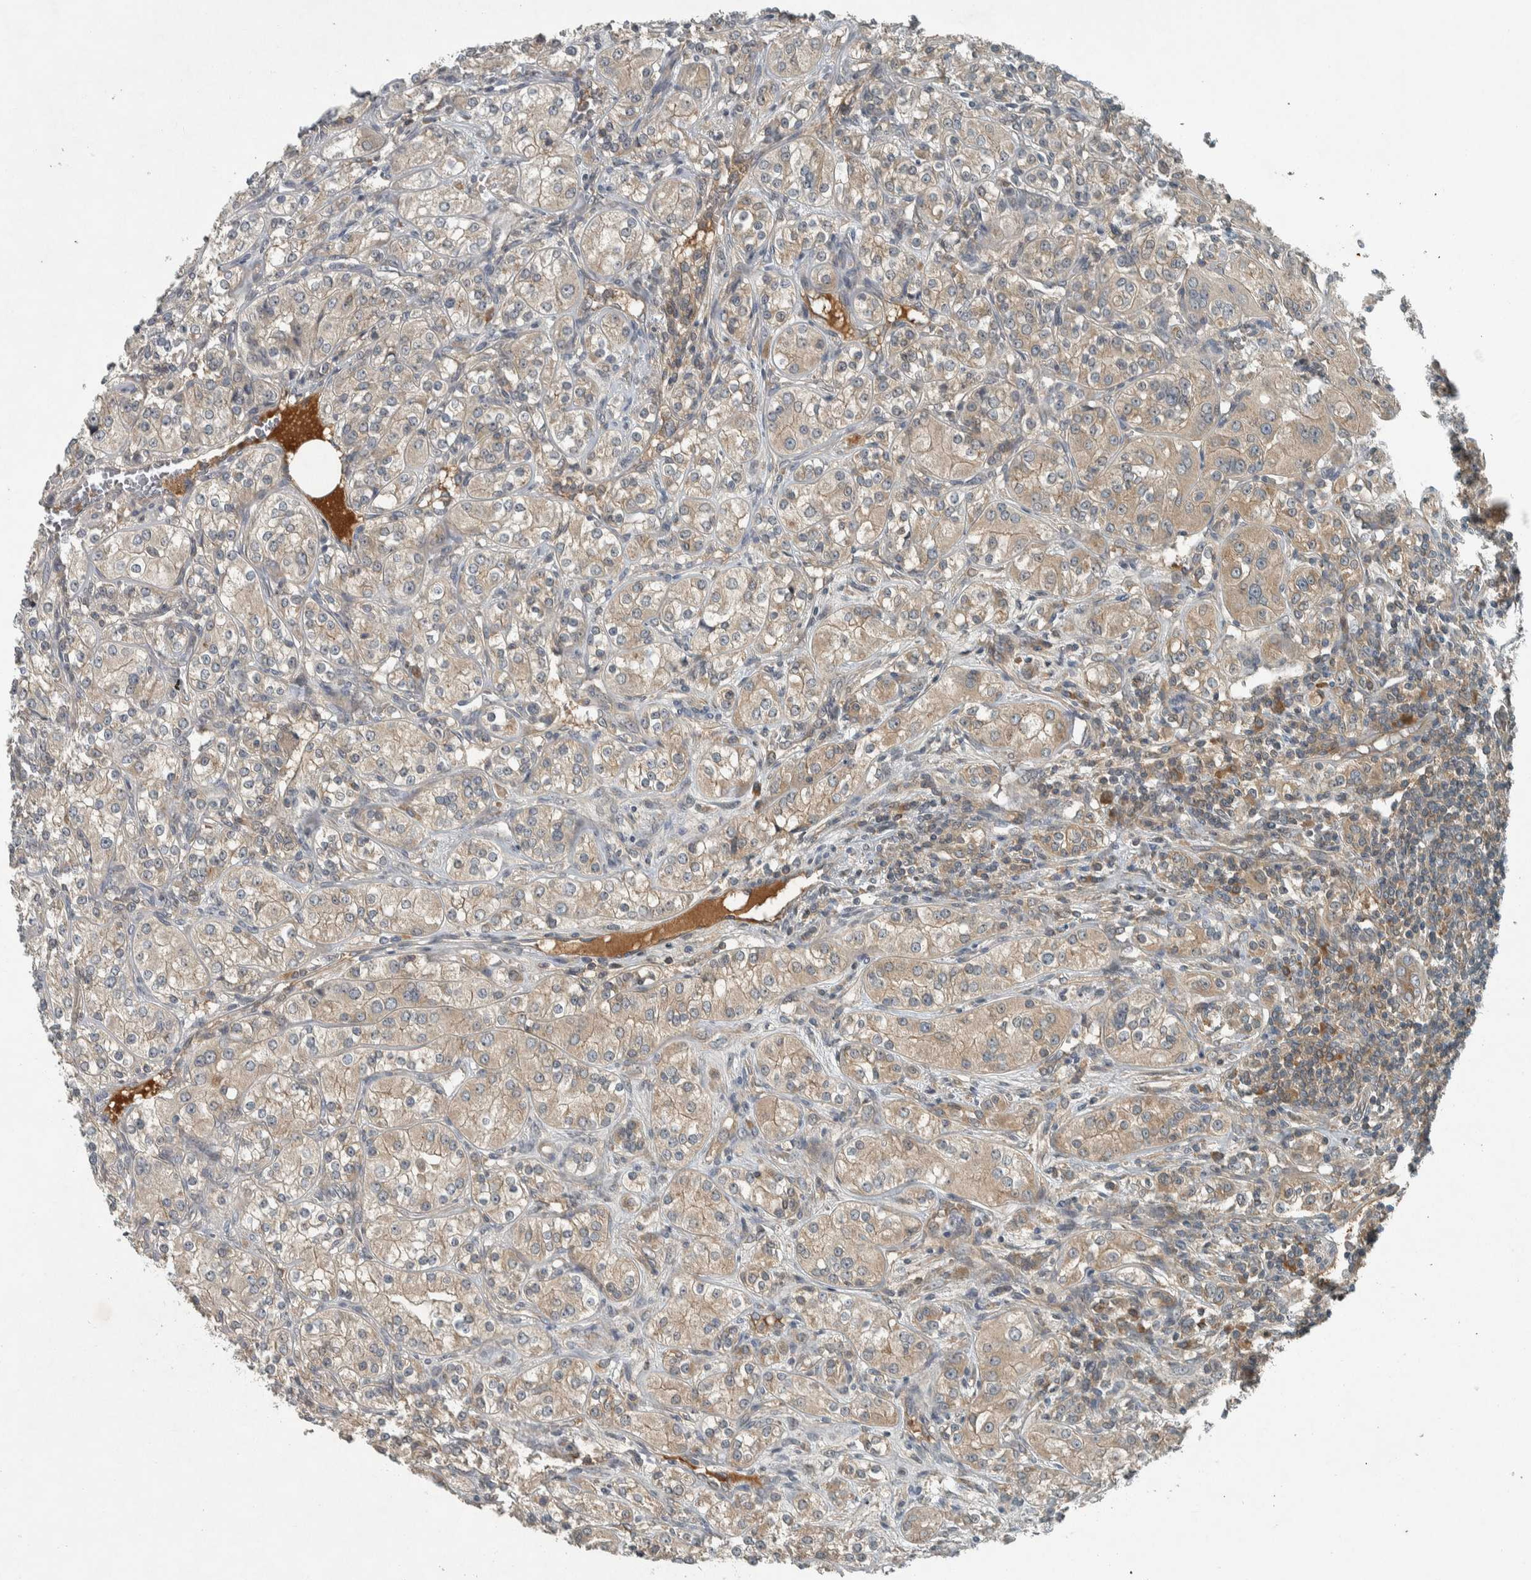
{"staining": {"intensity": "weak", "quantity": "25%-75%", "location": "cytoplasmic/membranous"}, "tissue": "renal cancer", "cell_type": "Tumor cells", "image_type": "cancer", "snomed": [{"axis": "morphology", "description": "Adenocarcinoma, NOS"}, {"axis": "topography", "description": "Kidney"}], "caption": "There is low levels of weak cytoplasmic/membranous staining in tumor cells of adenocarcinoma (renal), as demonstrated by immunohistochemical staining (brown color).", "gene": "CLCN2", "patient": {"sex": "male", "age": 77}}